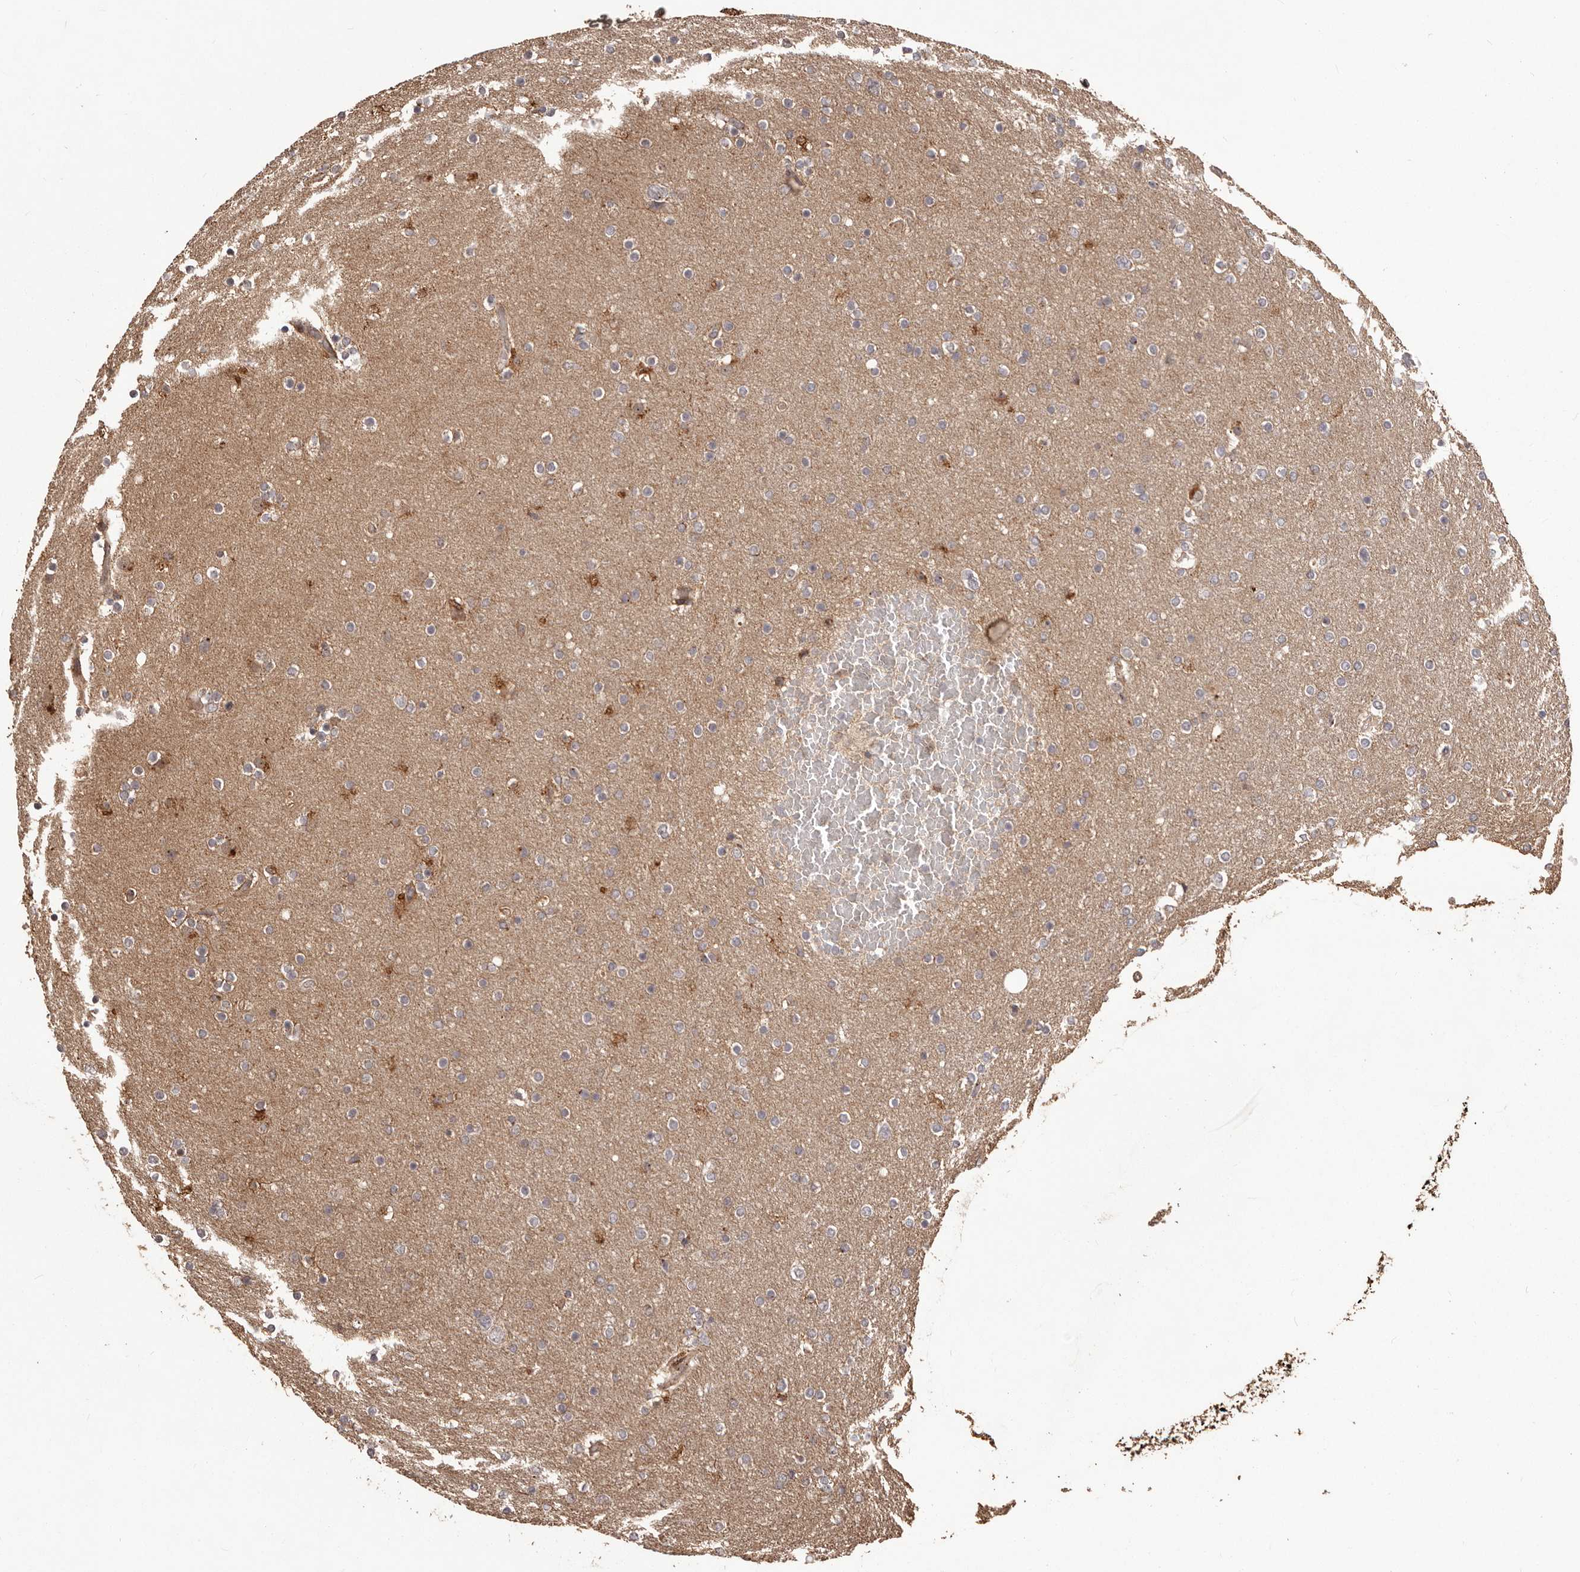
{"staining": {"intensity": "negative", "quantity": "none", "location": "none"}, "tissue": "glioma", "cell_type": "Tumor cells", "image_type": "cancer", "snomed": [{"axis": "morphology", "description": "Glioma, malignant, High grade"}, {"axis": "topography", "description": "Cerebral cortex"}], "caption": "Tumor cells are negative for protein expression in human glioma.", "gene": "MTO1", "patient": {"sex": "female", "age": 36}}